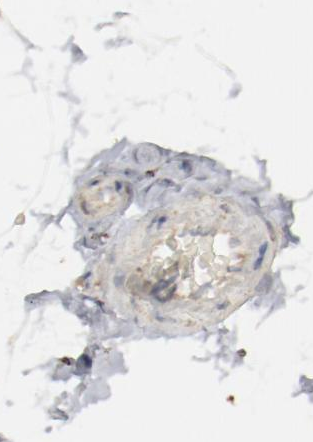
{"staining": {"intensity": "negative", "quantity": "none", "location": "none"}, "tissue": "adipose tissue", "cell_type": "Adipocytes", "image_type": "normal", "snomed": [{"axis": "morphology", "description": "Normal tissue, NOS"}, {"axis": "morphology", "description": "Duct carcinoma"}, {"axis": "topography", "description": "Breast"}, {"axis": "topography", "description": "Adipose tissue"}], "caption": "High magnification brightfield microscopy of benign adipose tissue stained with DAB (brown) and counterstained with hematoxylin (blue): adipocytes show no significant positivity. (IHC, brightfield microscopy, high magnification).", "gene": "SETD3", "patient": {"sex": "female", "age": 37}}